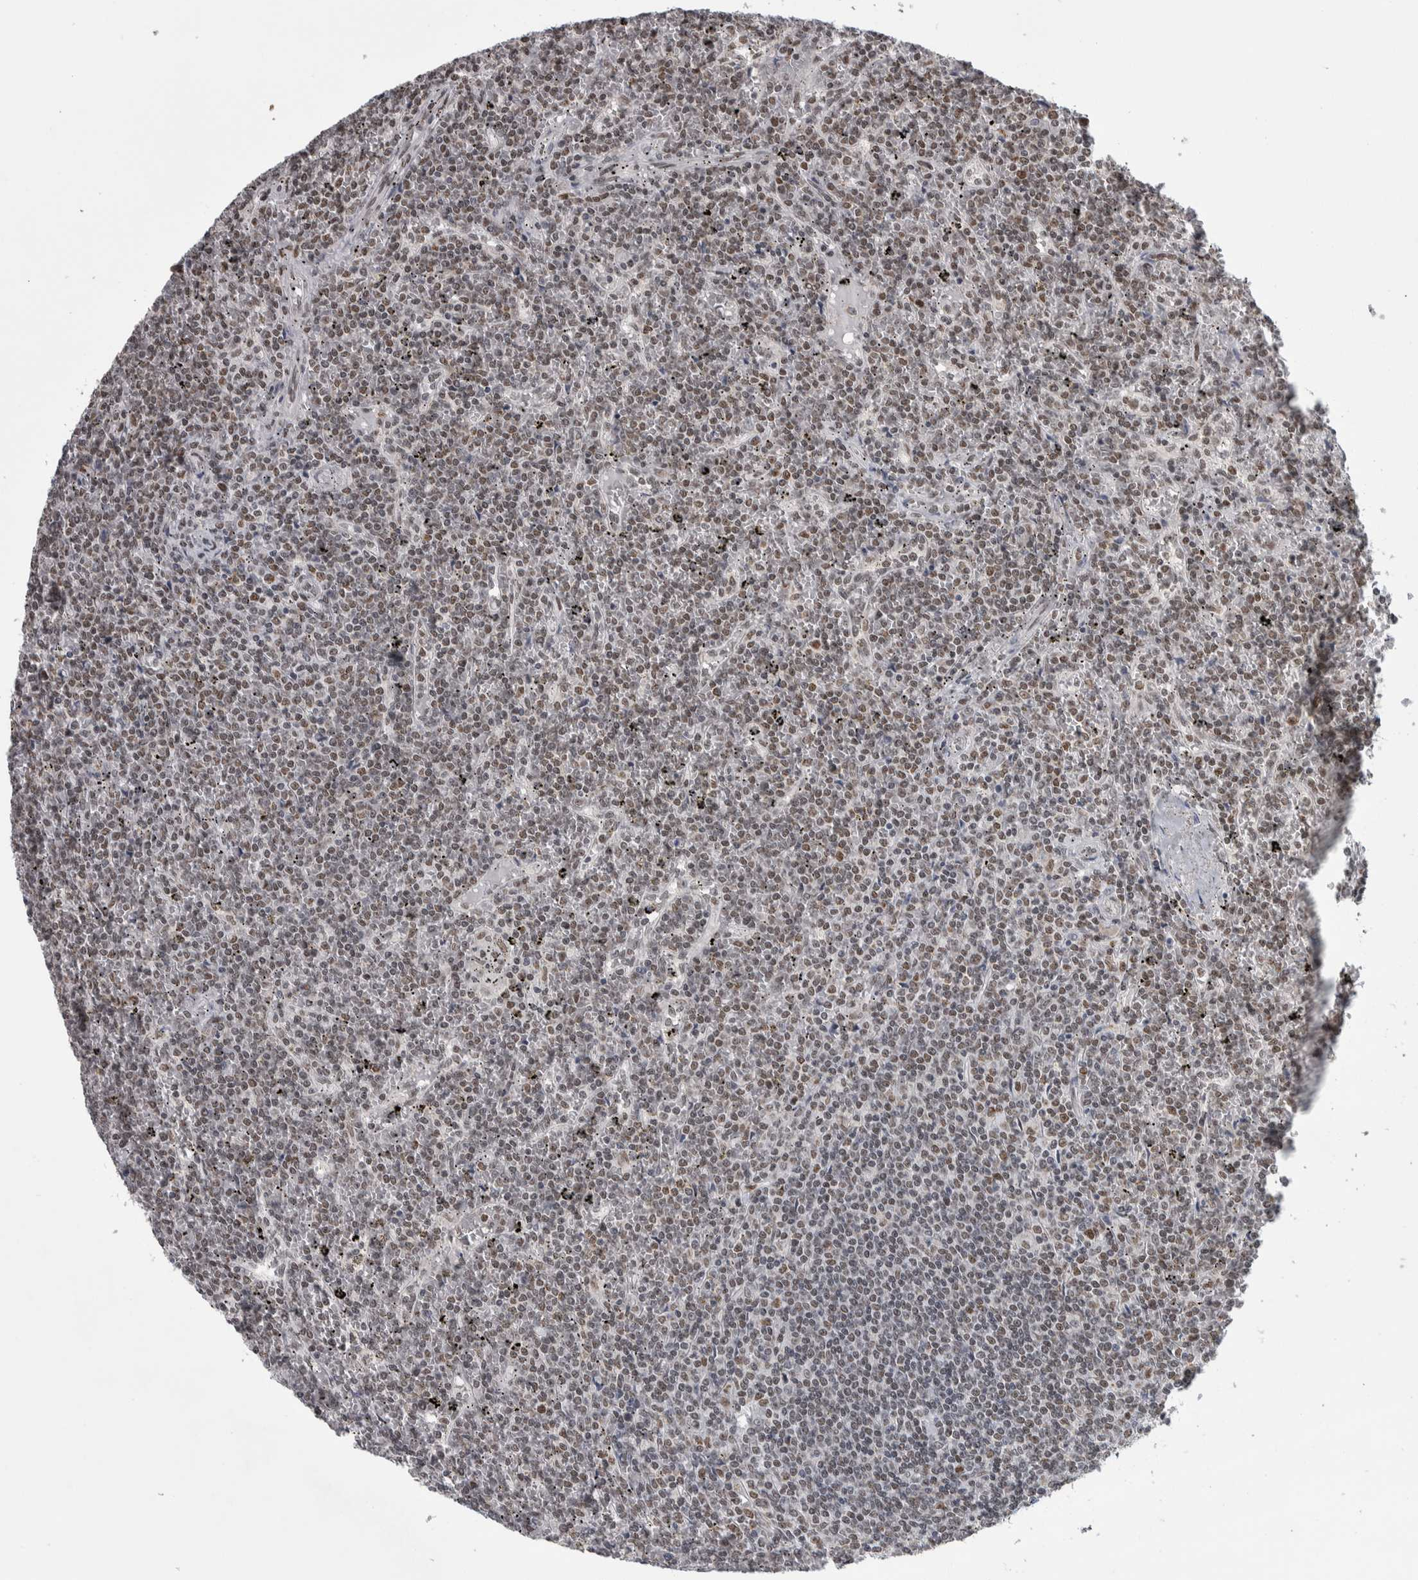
{"staining": {"intensity": "moderate", "quantity": "25%-75%", "location": "nuclear"}, "tissue": "lymphoma", "cell_type": "Tumor cells", "image_type": "cancer", "snomed": [{"axis": "morphology", "description": "Malignant lymphoma, non-Hodgkin's type, Low grade"}, {"axis": "topography", "description": "Spleen"}], "caption": "IHC of human malignant lymphoma, non-Hodgkin's type (low-grade) demonstrates medium levels of moderate nuclear staining in about 25%-75% of tumor cells.", "gene": "HEXIM2", "patient": {"sex": "female", "age": 19}}